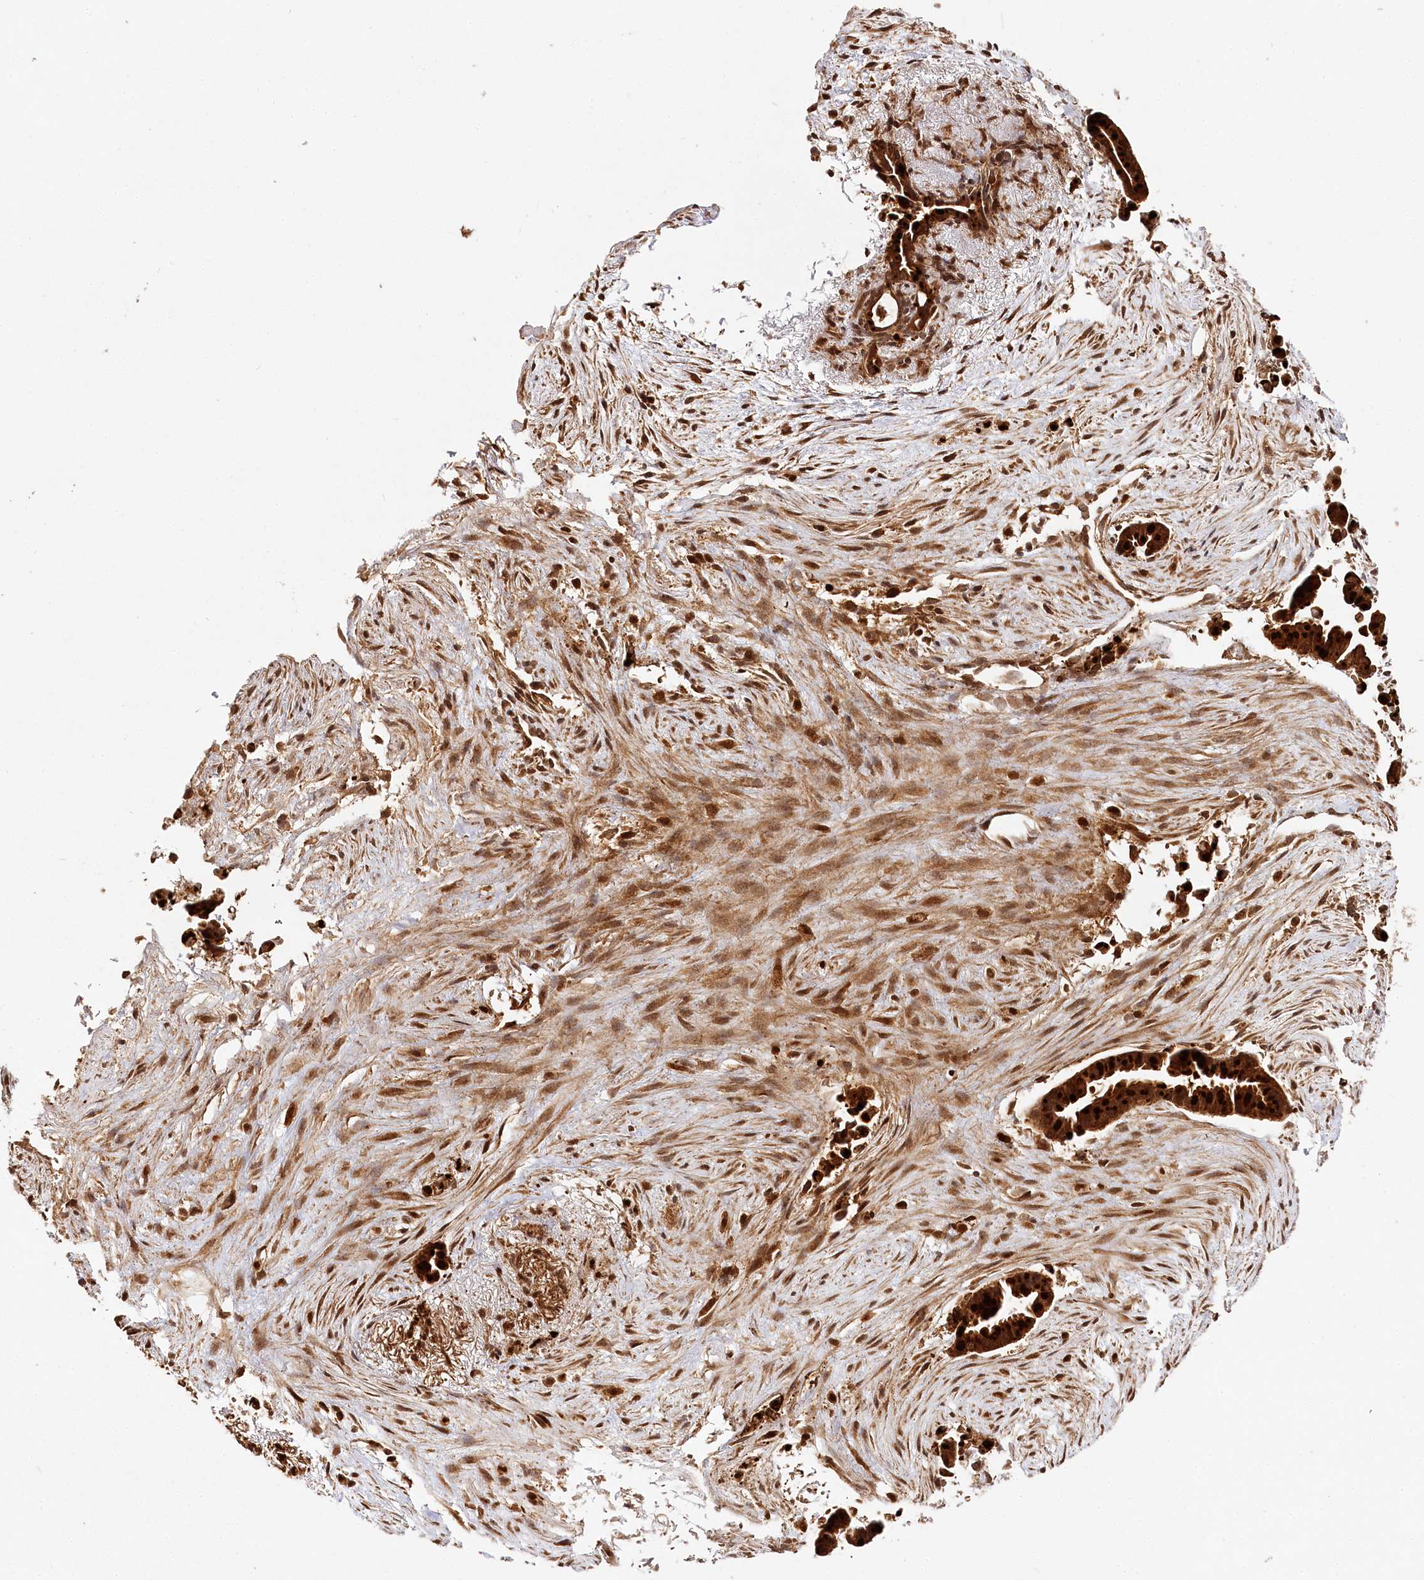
{"staining": {"intensity": "strong", "quantity": ">75%", "location": "cytoplasmic/membranous,nuclear"}, "tissue": "liver cancer", "cell_type": "Tumor cells", "image_type": "cancer", "snomed": [{"axis": "morphology", "description": "Cholangiocarcinoma"}, {"axis": "topography", "description": "Liver"}], "caption": "Immunohistochemical staining of liver cholangiocarcinoma shows high levels of strong cytoplasmic/membranous and nuclear expression in approximately >75% of tumor cells.", "gene": "ULK2", "patient": {"sex": "female", "age": 55}}